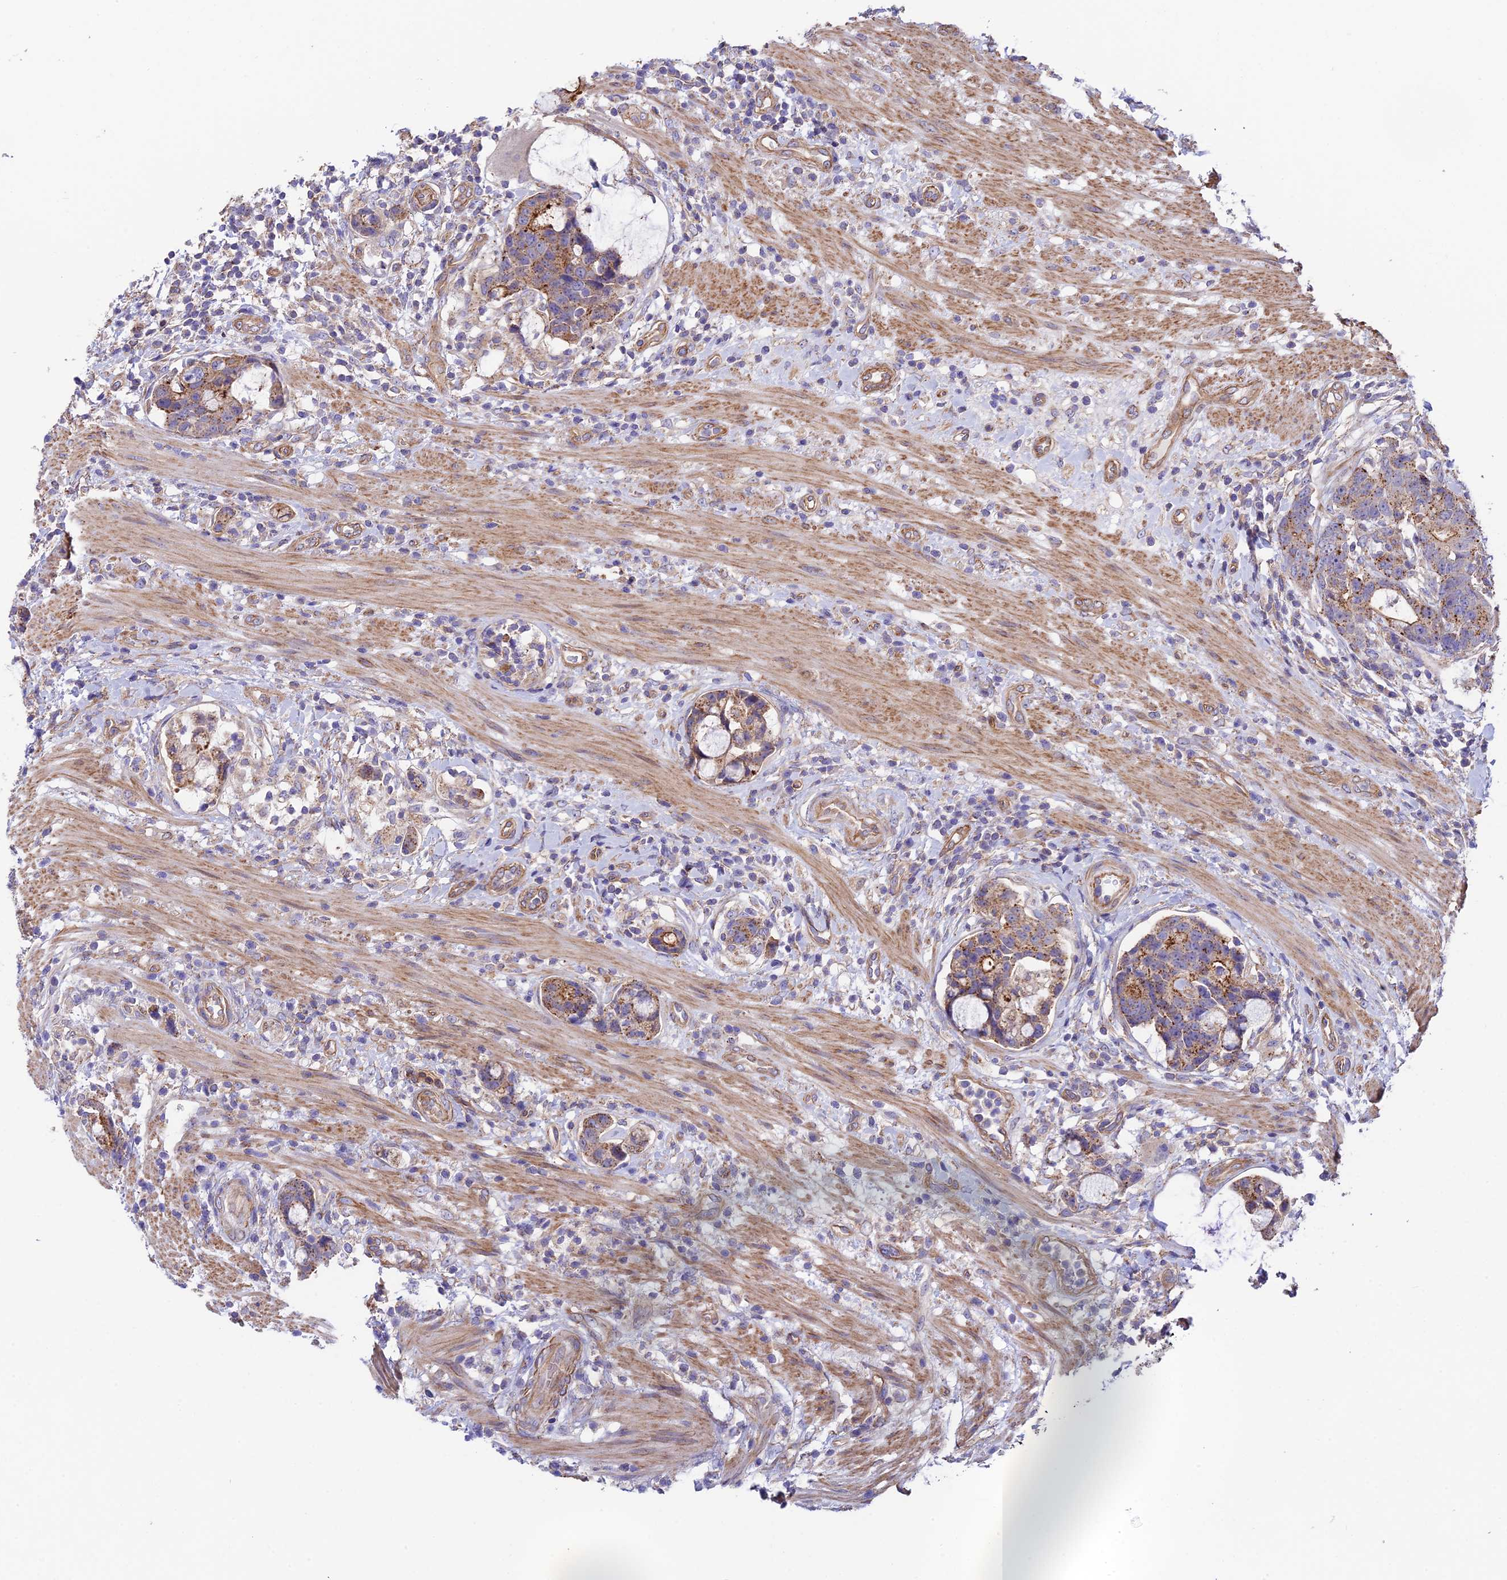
{"staining": {"intensity": "moderate", "quantity": ">75%", "location": "cytoplasmic/membranous"}, "tissue": "colorectal cancer", "cell_type": "Tumor cells", "image_type": "cancer", "snomed": [{"axis": "morphology", "description": "Adenocarcinoma, NOS"}, {"axis": "topography", "description": "Colon"}], "caption": "Moderate cytoplasmic/membranous staining for a protein is appreciated in about >75% of tumor cells of colorectal cancer using immunohistochemistry (IHC).", "gene": "QRFP", "patient": {"sex": "female", "age": 82}}